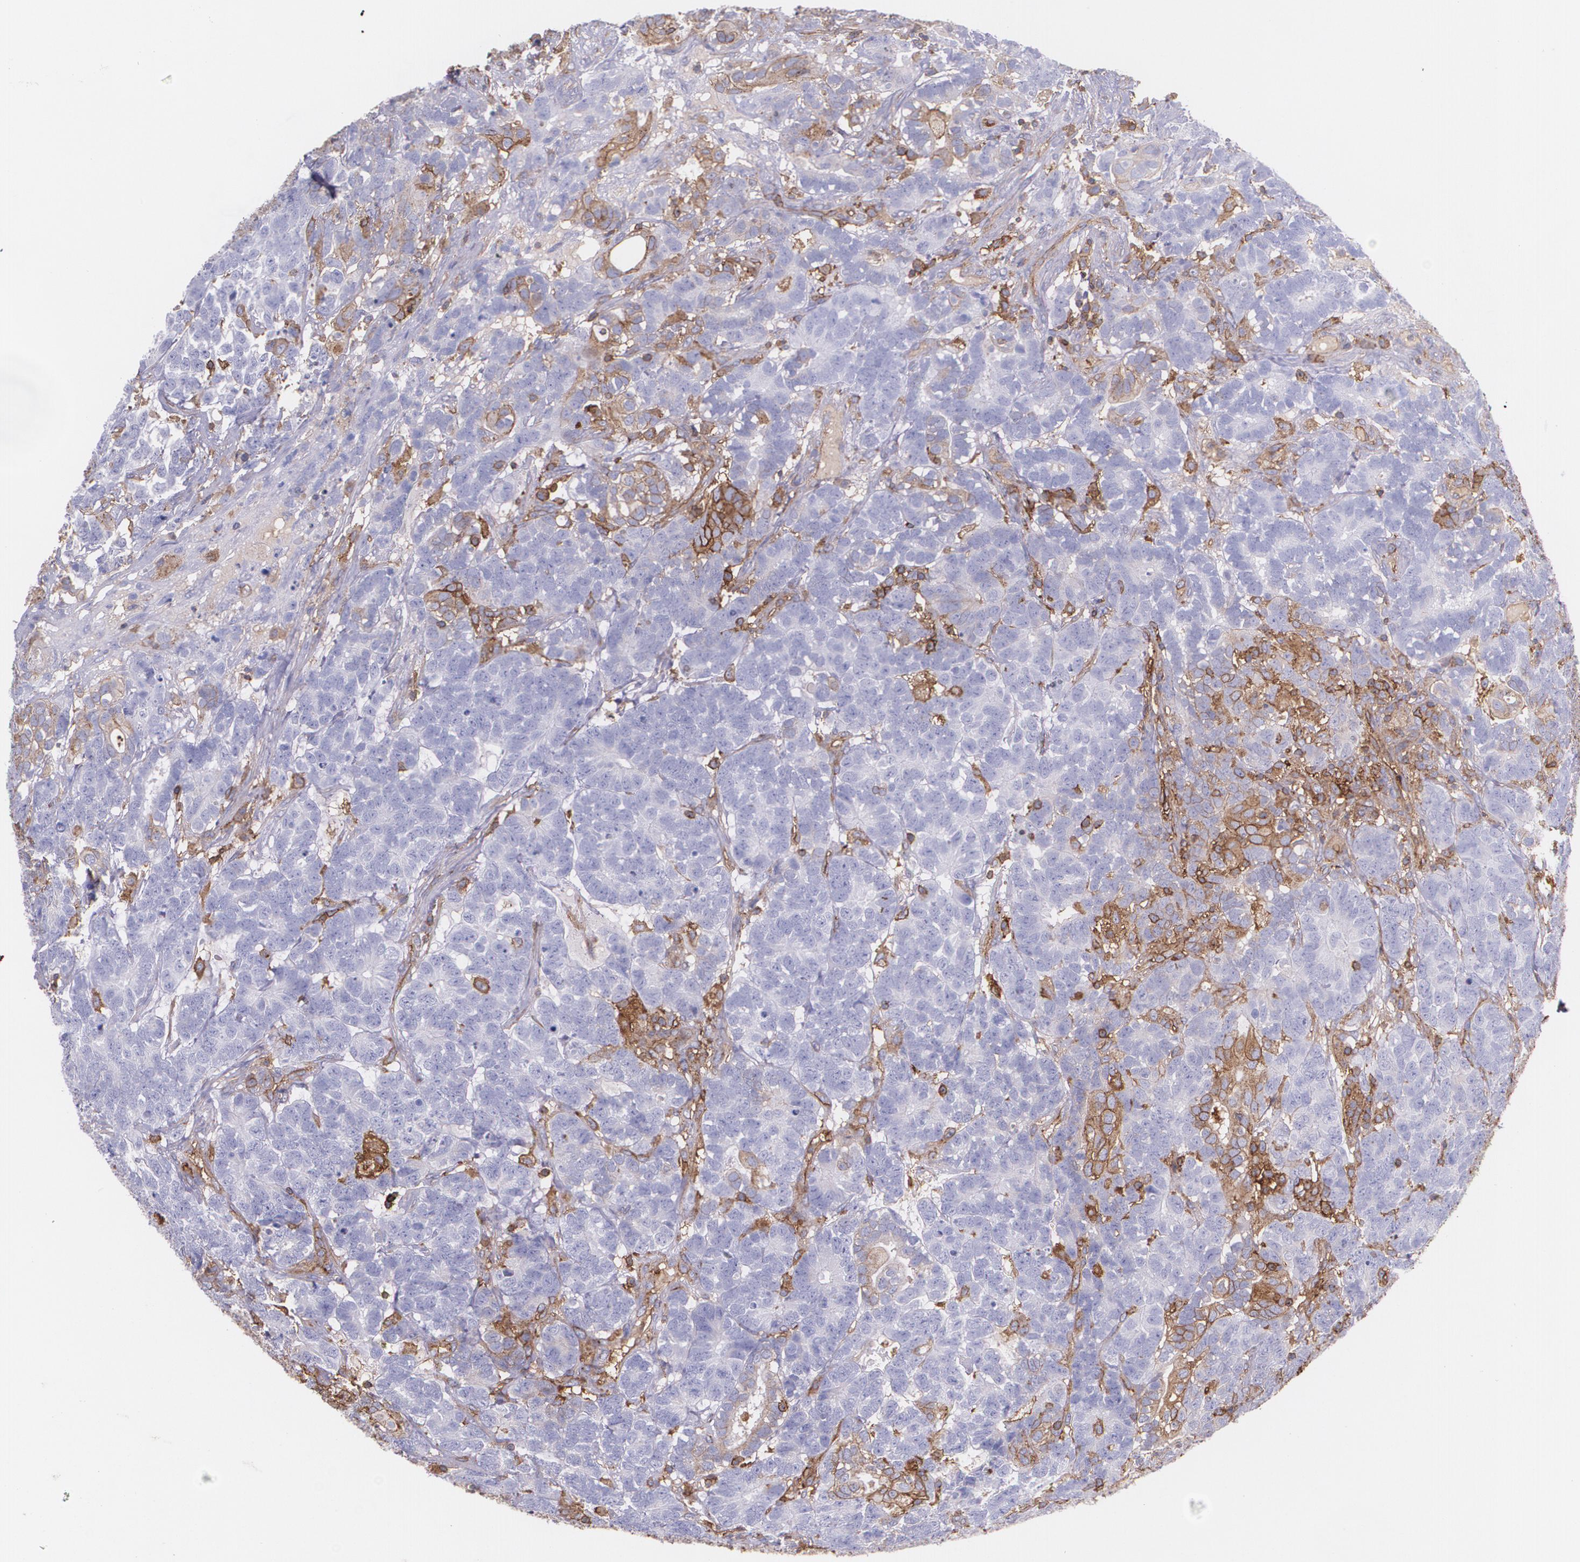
{"staining": {"intensity": "negative", "quantity": "none", "location": "none"}, "tissue": "testis cancer", "cell_type": "Tumor cells", "image_type": "cancer", "snomed": [{"axis": "morphology", "description": "Carcinoma, Embryonal, NOS"}, {"axis": "topography", "description": "Testis"}], "caption": "Testis embryonal carcinoma stained for a protein using immunohistochemistry (IHC) shows no staining tumor cells.", "gene": "B2M", "patient": {"sex": "male", "age": 26}}